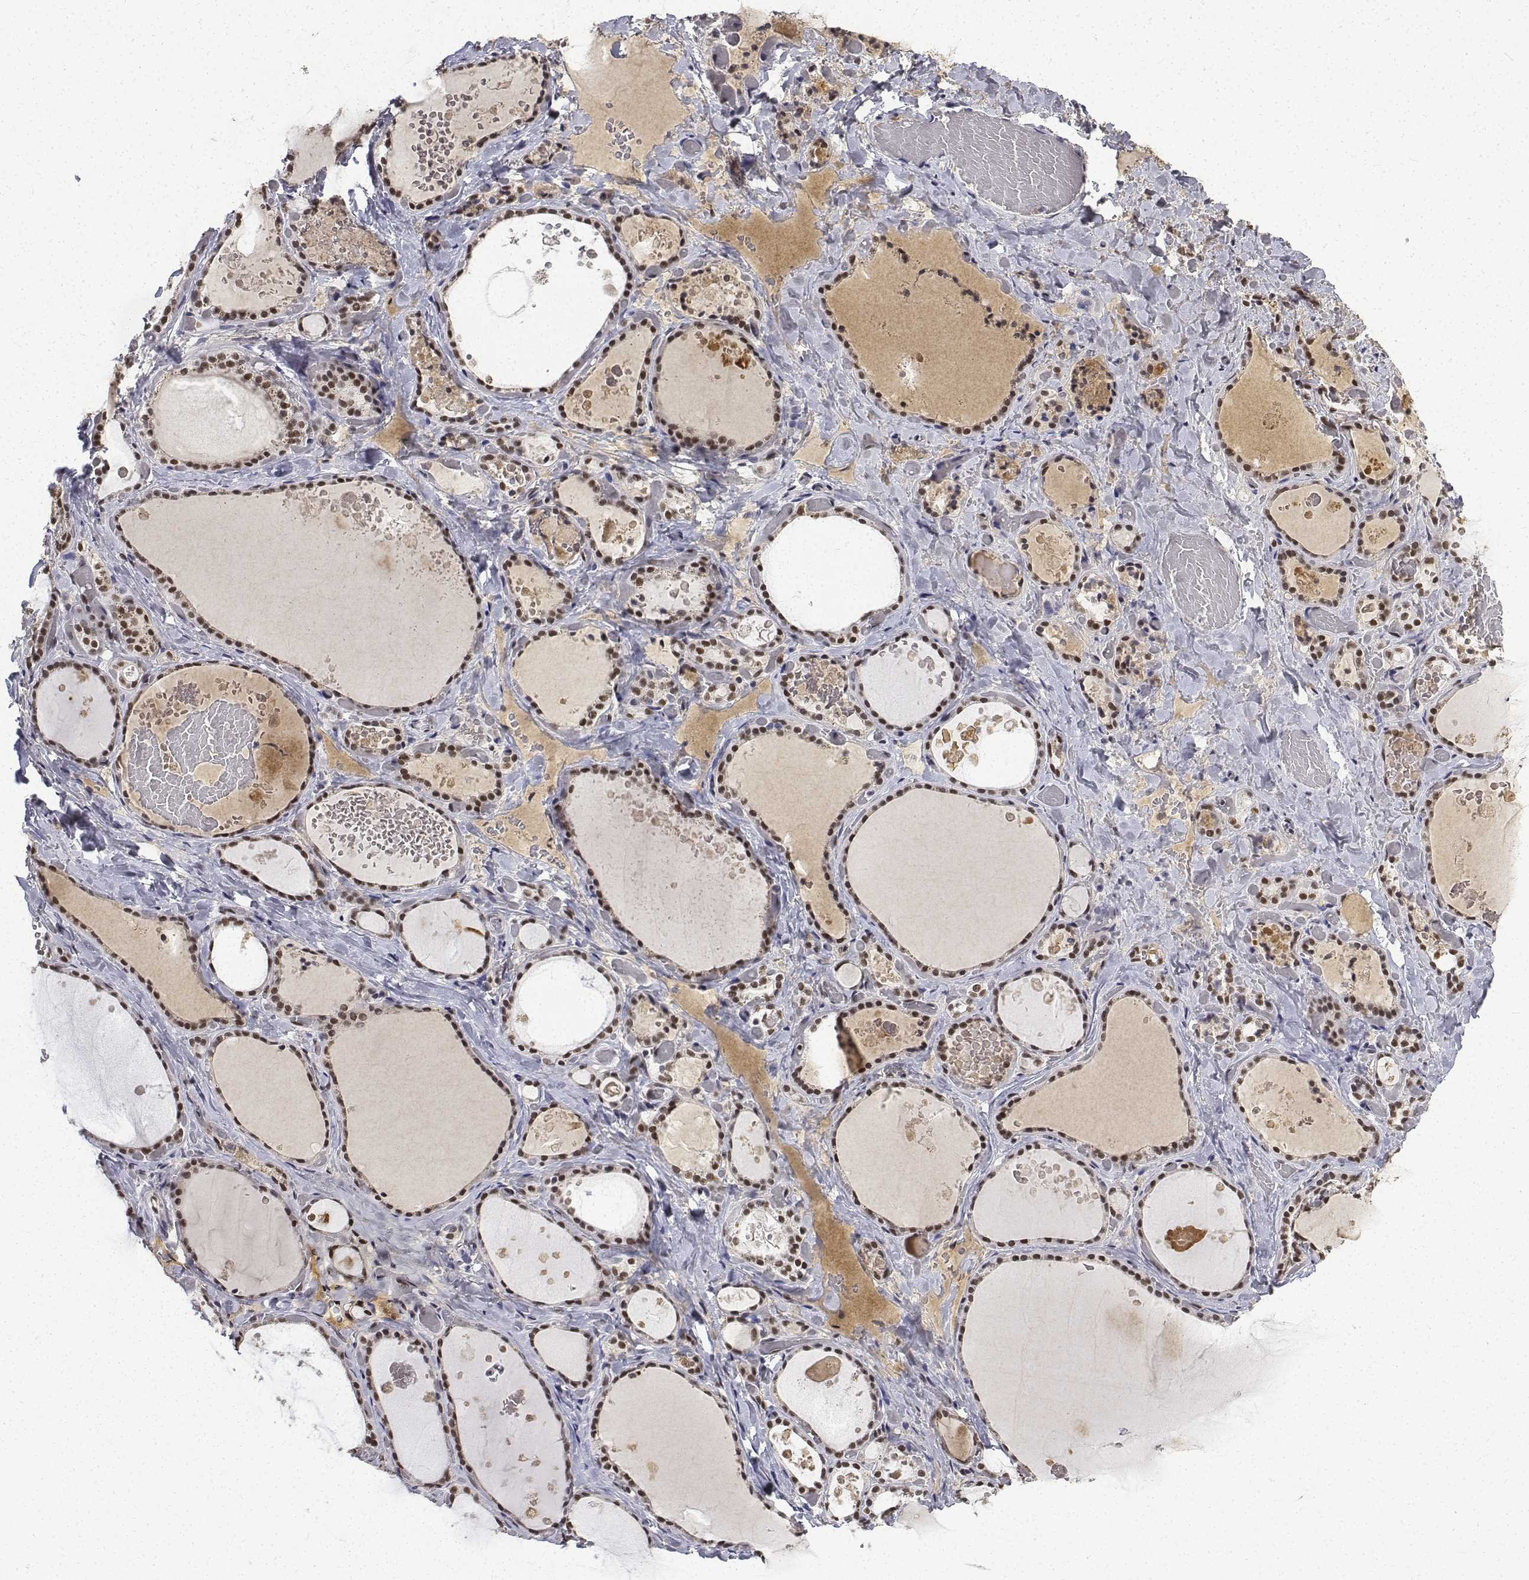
{"staining": {"intensity": "strong", "quantity": ">75%", "location": "nuclear"}, "tissue": "thyroid gland", "cell_type": "Glandular cells", "image_type": "normal", "snomed": [{"axis": "morphology", "description": "Normal tissue, NOS"}, {"axis": "topography", "description": "Thyroid gland"}], "caption": "Benign thyroid gland reveals strong nuclear positivity in about >75% of glandular cells (Brightfield microscopy of DAB IHC at high magnification)..", "gene": "ATRX", "patient": {"sex": "female", "age": 56}}